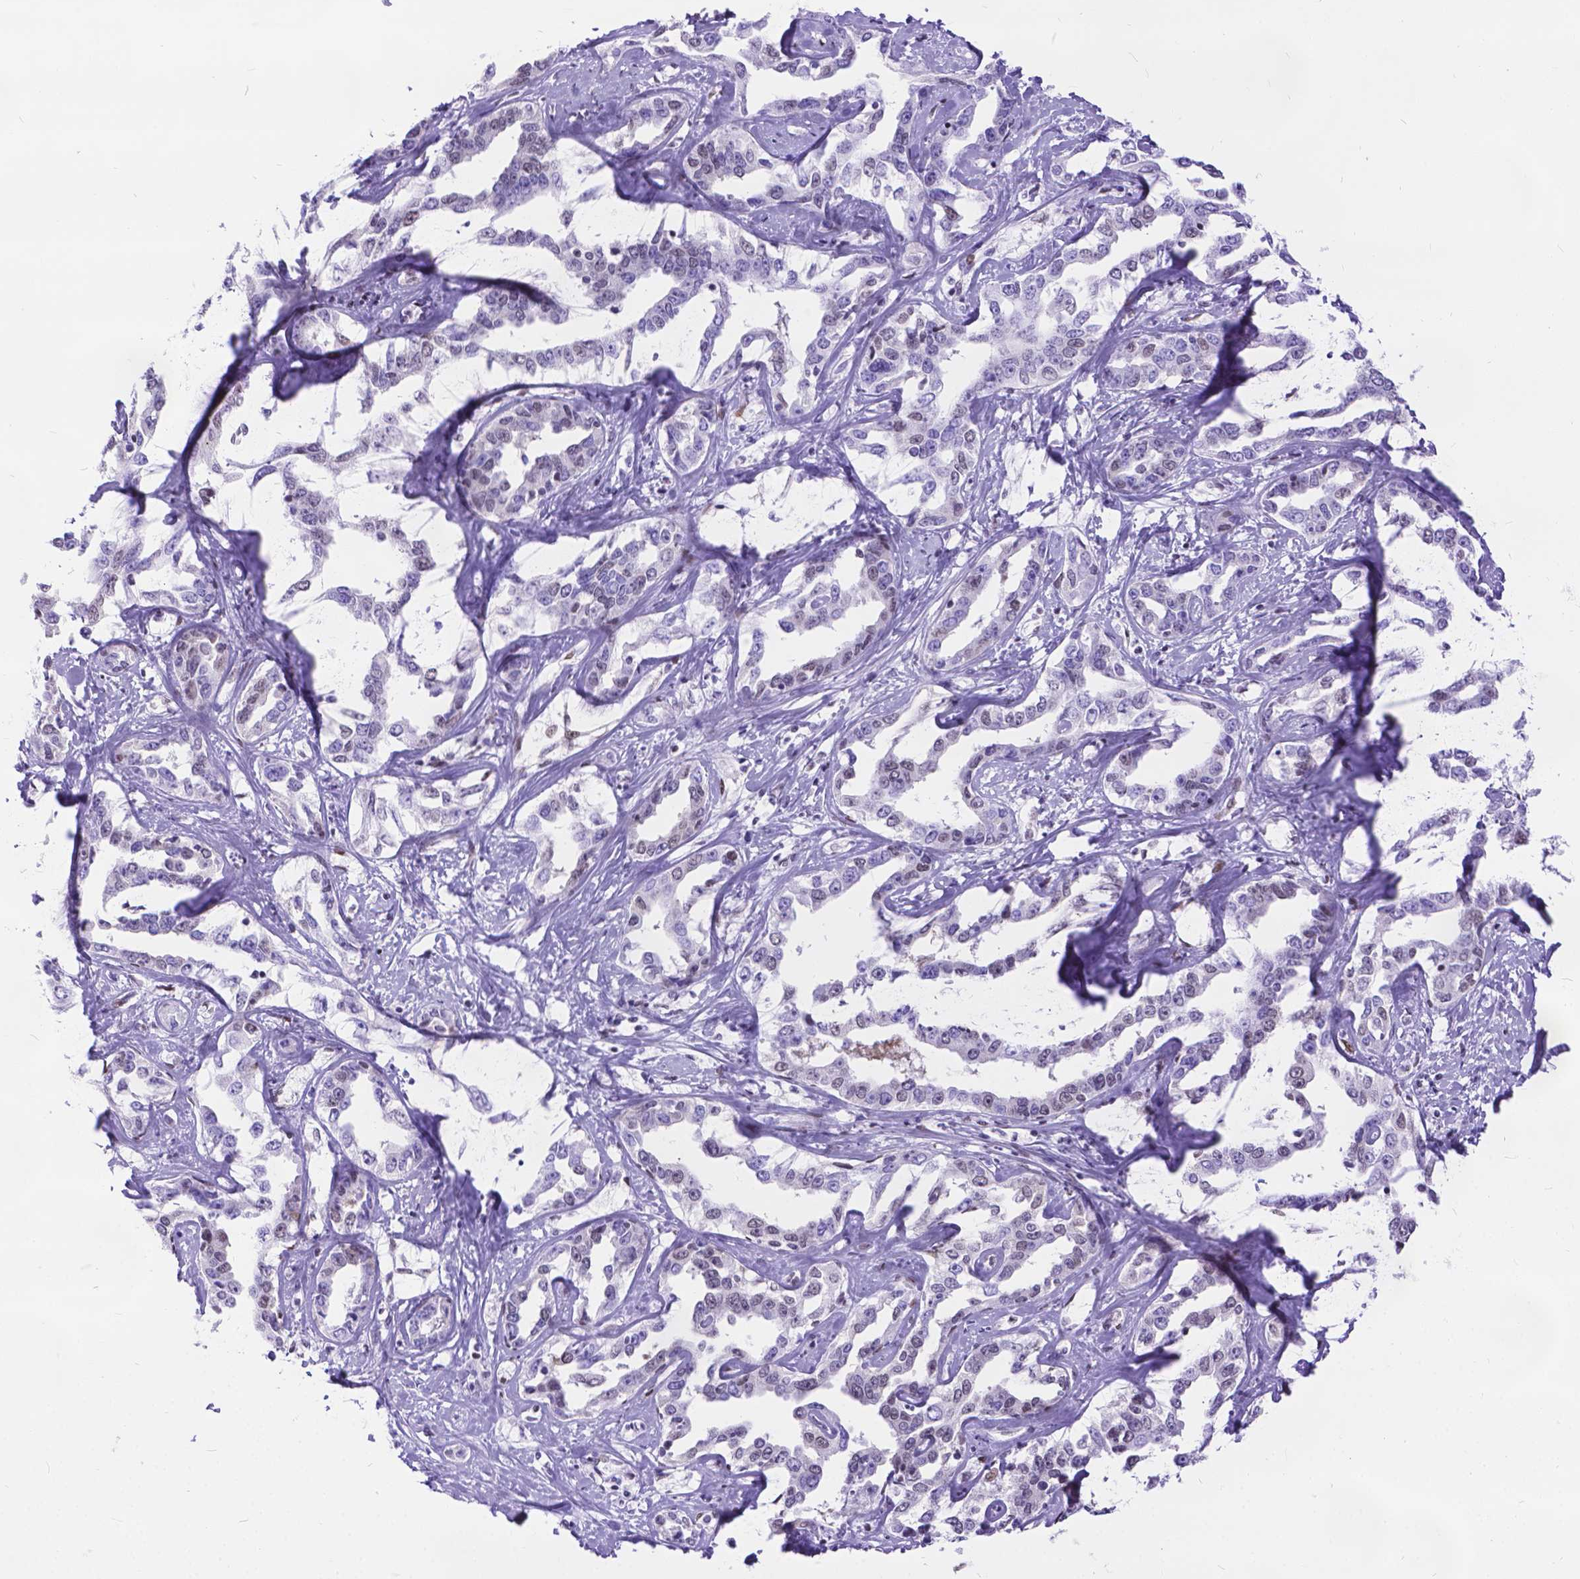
{"staining": {"intensity": "weak", "quantity": "<25%", "location": "nuclear"}, "tissue": "liver cancer", "cell_type": "Tumor cells", "image_type": "cancer", "snomed": [{"axis": "morphology", "description": "Cholangiocarcinoma"}, {"axis": "topography", "description": "Liver"}], "caption": "Liver cancer stained for a protein using IHC reveals no expression tumor cells.", "gene": "FAM124B", "patient": {"sex": "male", "age": 59}}